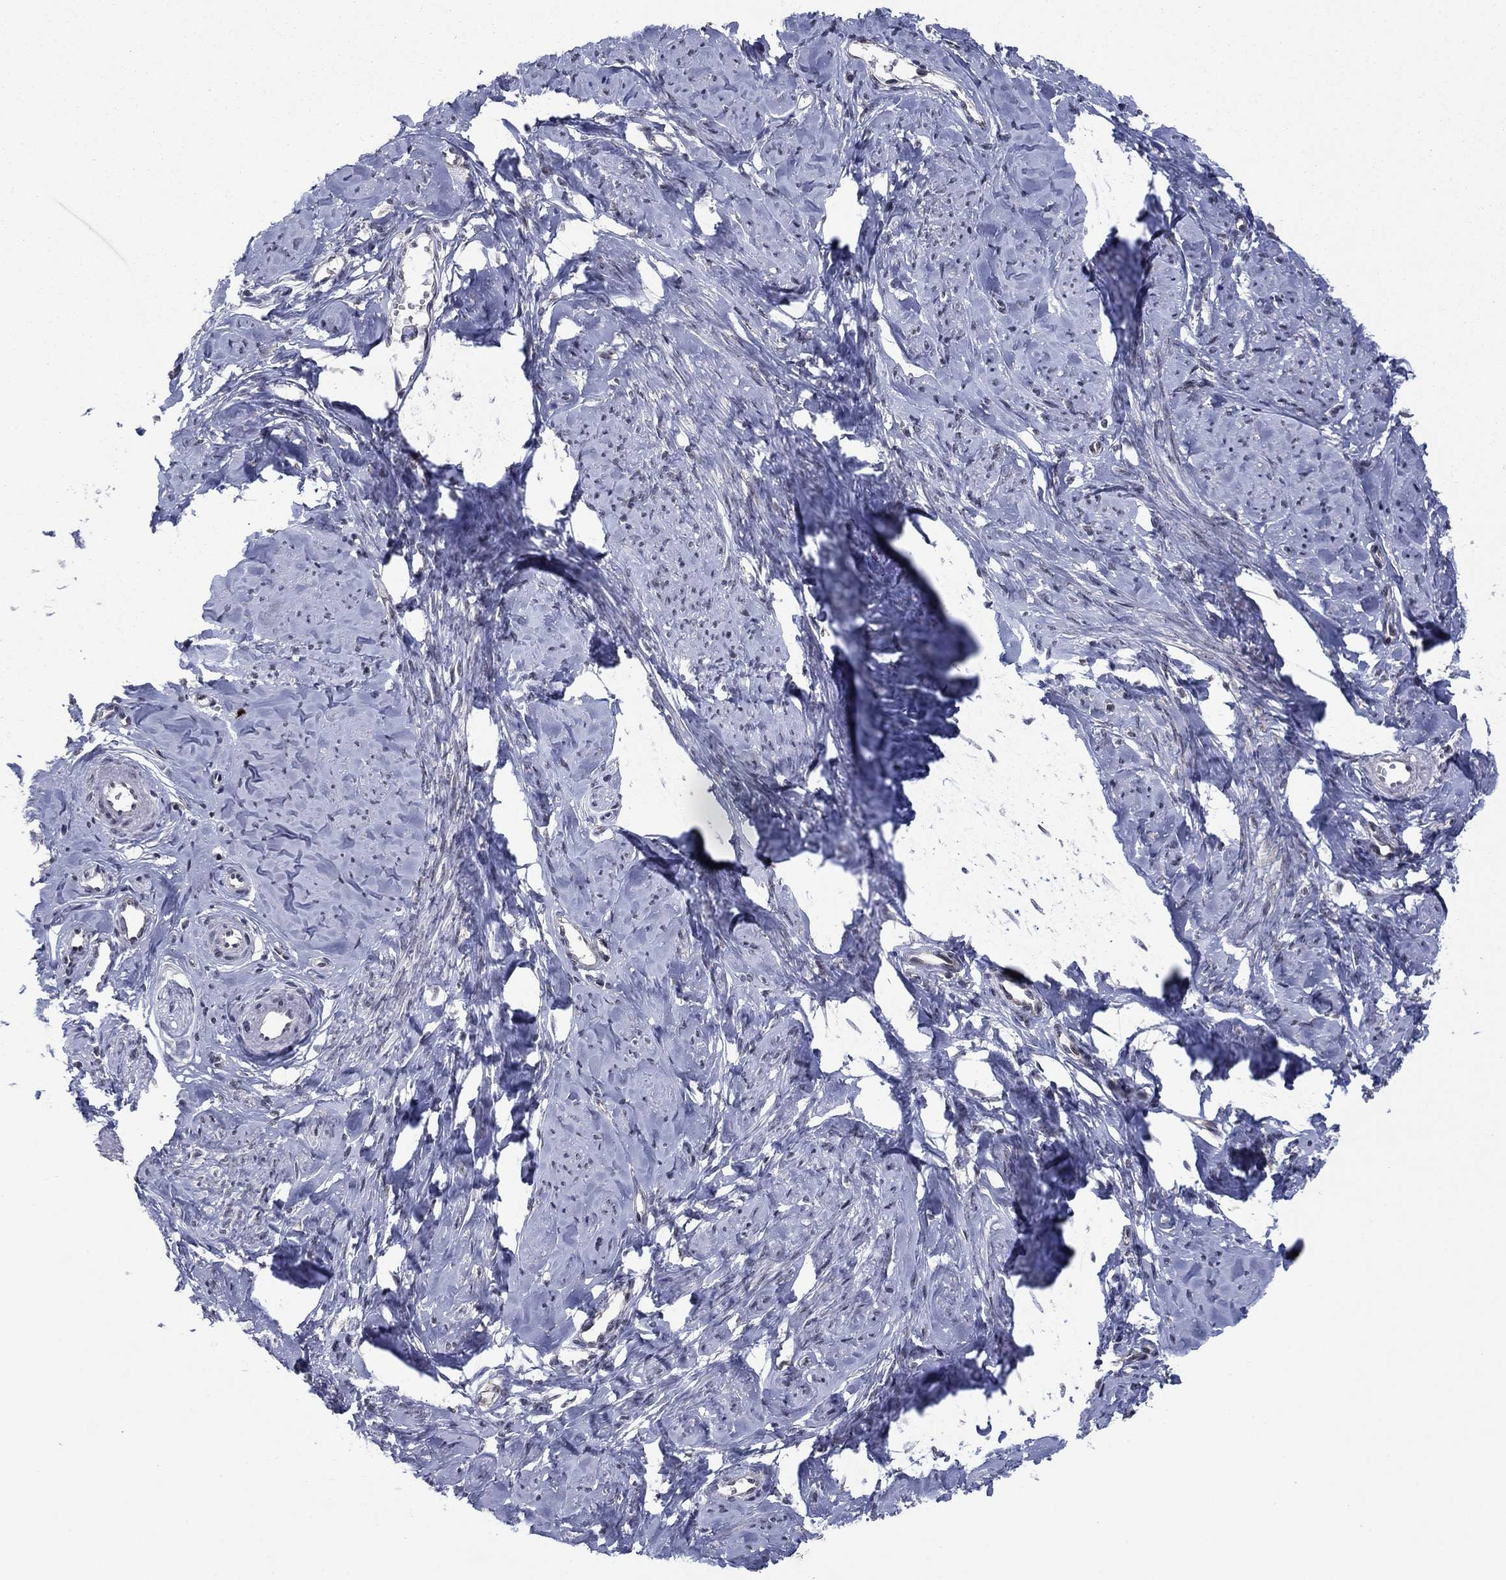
{"staining": {"intensity": "negative", "quantity": "none", "location": "none"}, "tissue": "smooth muscle", "cell_type": "Smooth muscle cells", "image_type": "normal", "snomed": [{"axis": "morphology", "description": "Normal tissue, NOS"}, {"axis": "topography", "description": "Smooth muscle"}], "caption": "Immunohistochemical staining of benign smooth muscle displays no significant positivity in smooth muscle cells.", "gene": "CDCA5", "patient": {"sex": "female", "age": 48}}